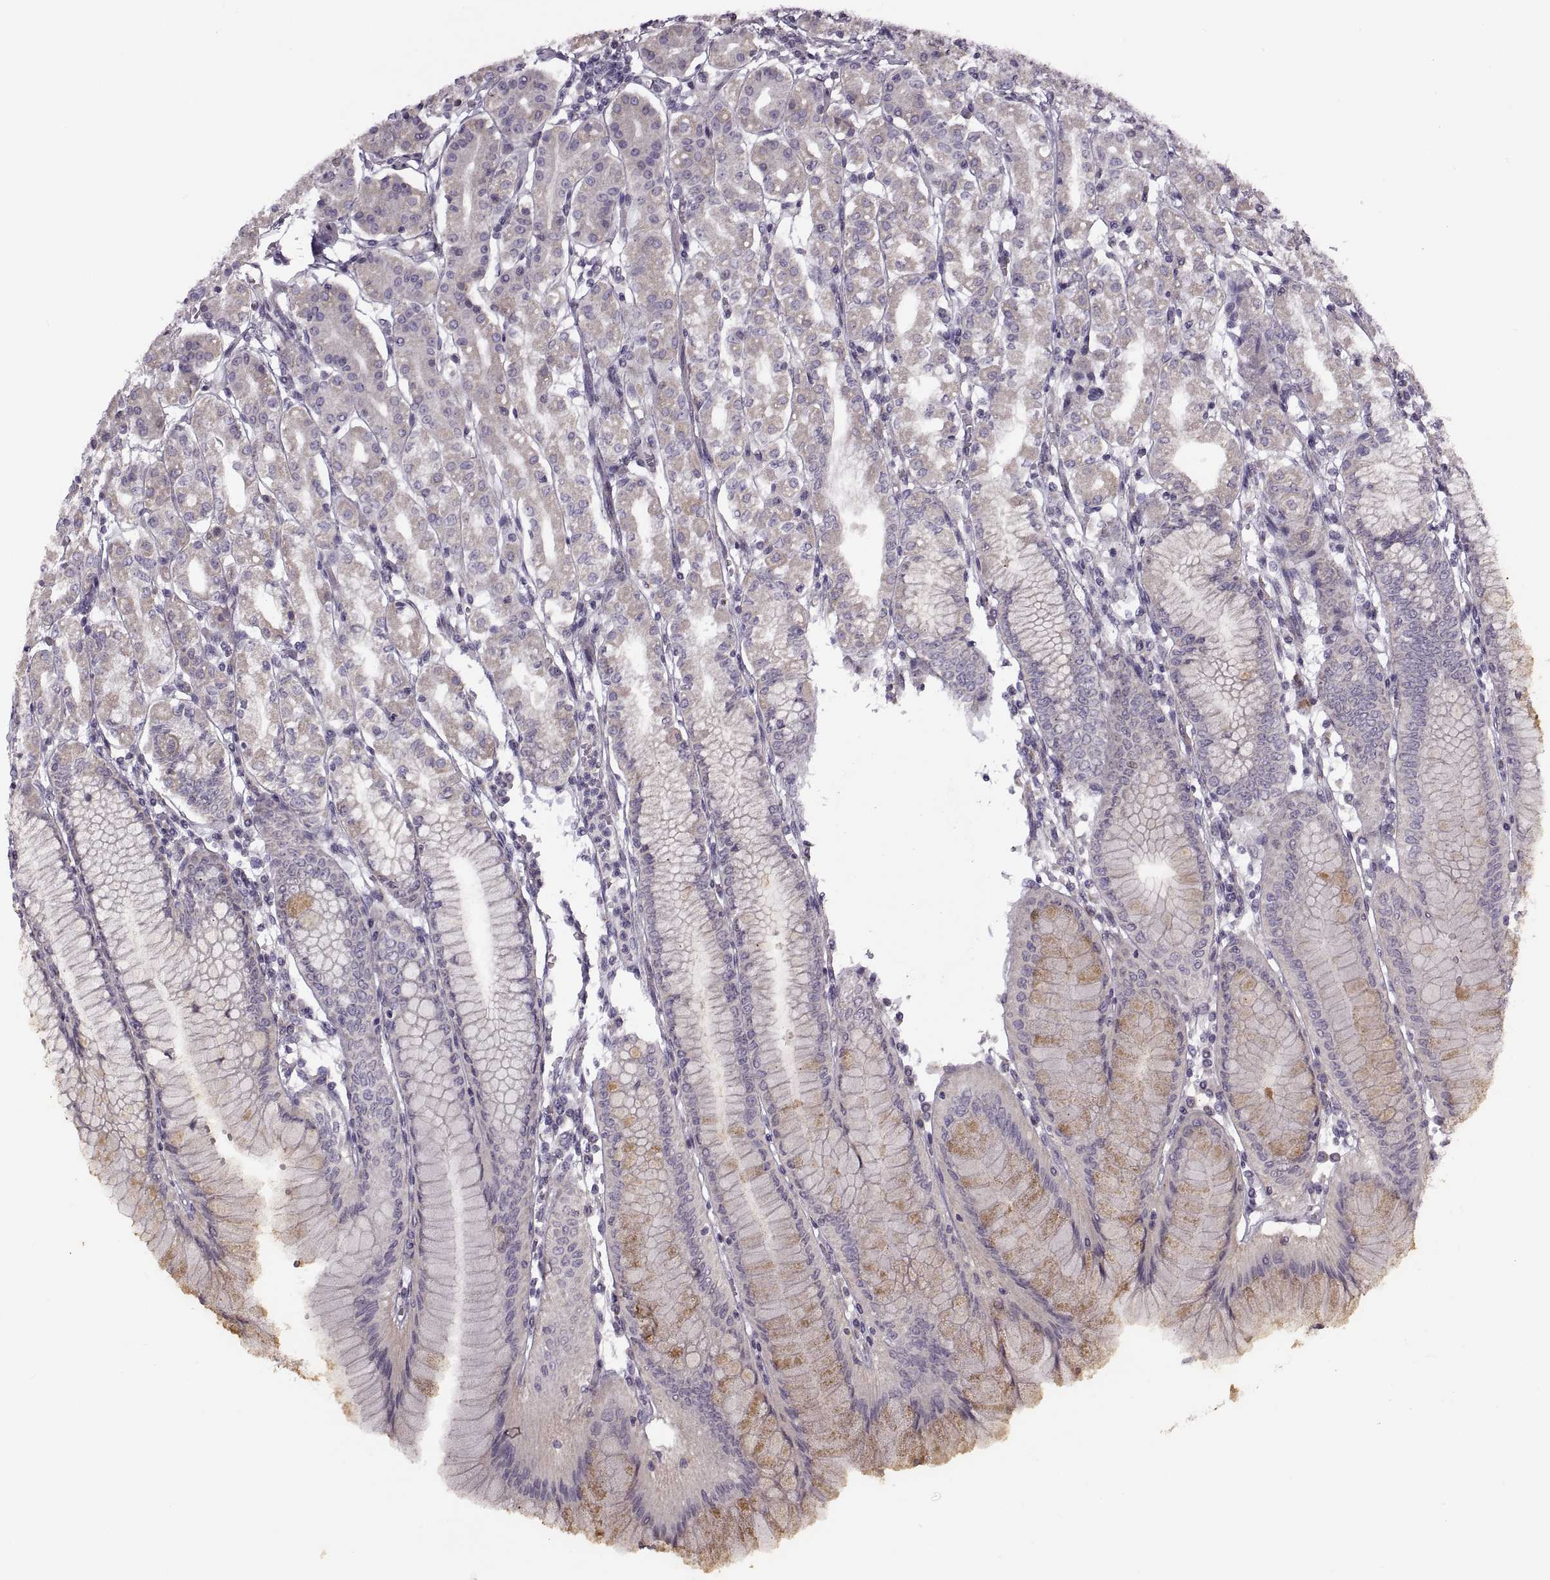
{"staining": {"intensity": "weak", "quantity": "<25%", "location": "cytoplasmic/membranous"}, "tissue": "stomach", "cell_type": "Glandular cells", "image_type": "normal", "snomed": [{"axis": "morphology", "description": "Normal tissue, NOS"}, {"axis": "topography", "description": "Skeletal muscle"}, {"axis": "topography", "description": "Stomach"}], "caption": "DAB (3,3'-diaminobenzidine) immunohistochemical staining of unremarkable stomach exhibits no significant expression in glandular cells.", "gene": "PIERCE1", "patient": {"sex": "female", "age": 57}}